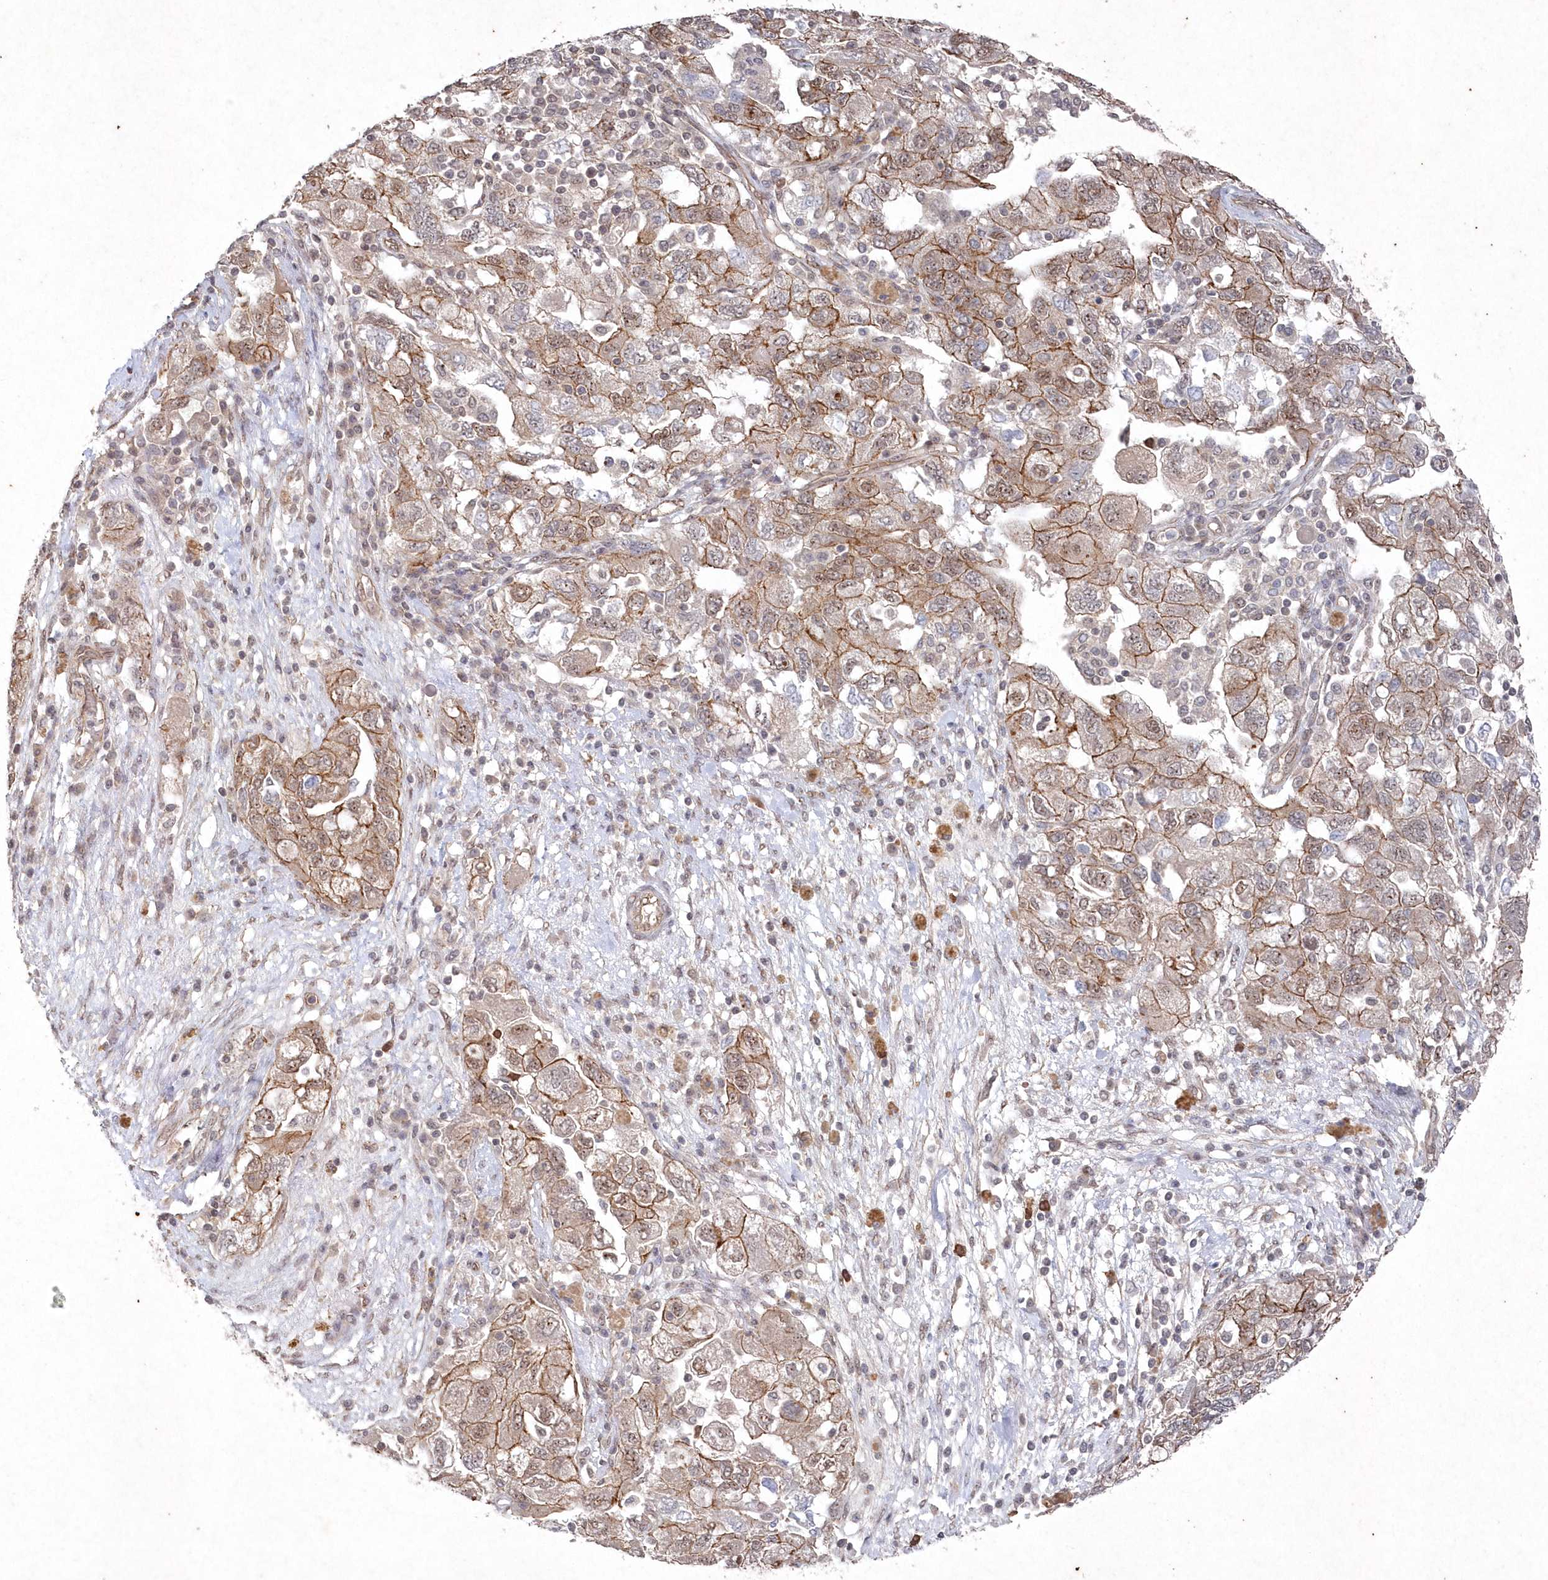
{"staining": {"intensity": "strong", "quantity": ">75%", "location": "cytoplasmic/membranous"}, "tissue": "ovarian cancer", "cell_type": "Tumor cells", "image_type": "cancer", "snomed": [{"axis": "morphology", "description": "Carcinoma, NOS"}, {"axis": "morphology", "description": "Cystadenocarcinoma, serous, NOS"}, {"axis": "topography", "description": "Ovary"}], "caption": "The histopathology image shows a brown stain indicating the presence of a protein in the cytoplasmic/membranous of tumor cells in carcinoma (ovarian). (Stains: DAB (3,3'-diaminobenzidine) in brown, nuclei in blue, Microscopy: brightfield microscopy at high magnification).", "gene": "VSIG2", "patient": {"sex": "female", "age": 69}}